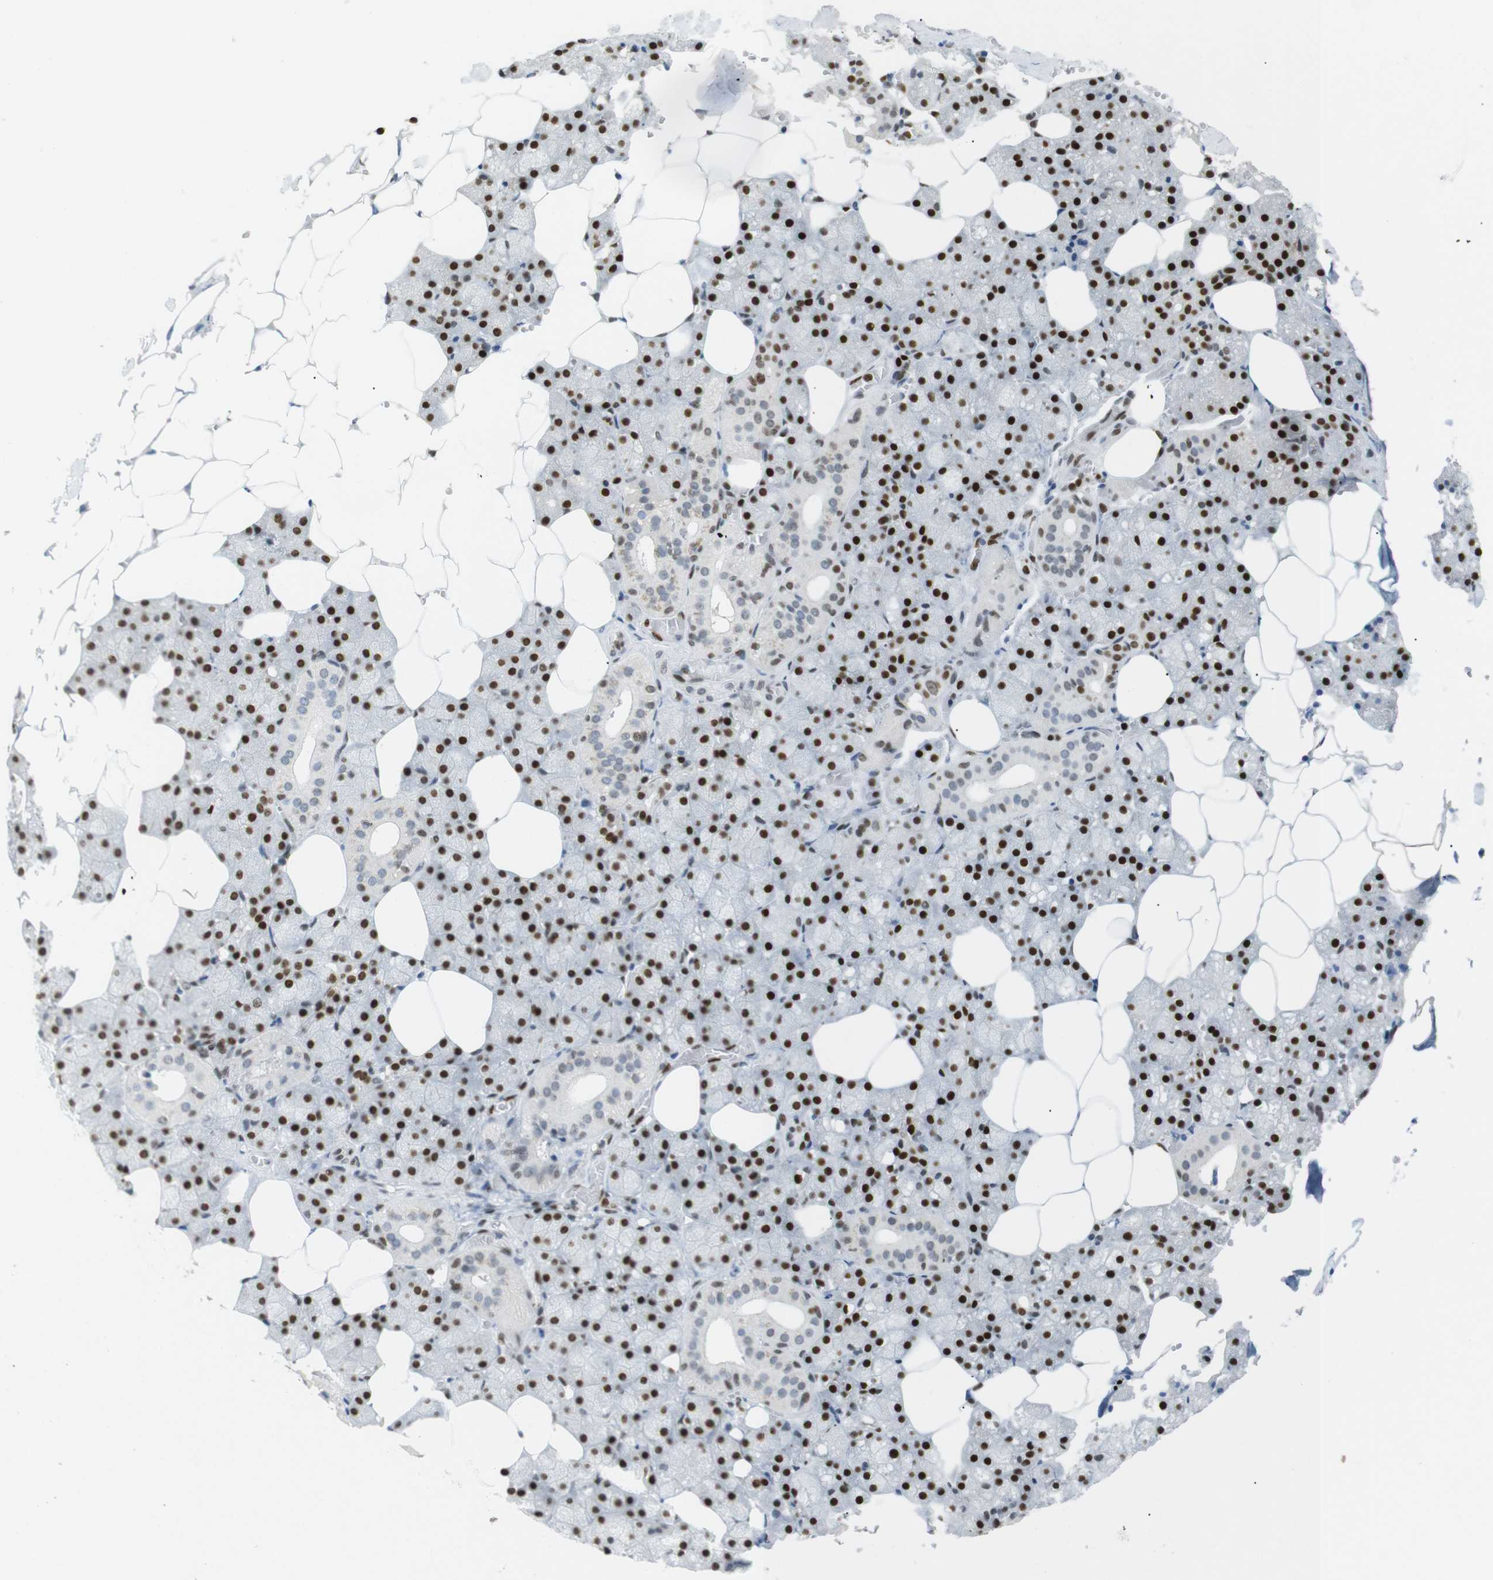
{"staining": {"intensity": "strong", "quantity": "25%-75%", "location": "nuclear"}, "tissue": "salivary gland", "cell_type": "Glandular cells", "image_type": "normal", "snomed": [{"axis": "morphology", "description": "Normal tissue, NOS"}, {"axis": "topography", "description": "Salivary gland"}], "caption": "Immunohistochemical staining of unremarkable salivary gland reveals 25%-75% levels of strong nuclear protein positivity in about 25%-75% of glandular cells. The staining was performed using DAB, with brown indicating positive protein expression. Nuclei are stained blue with hematoxylin.", "gene": "RIOX2", "patient": {"sex": "male", "age": 62}}